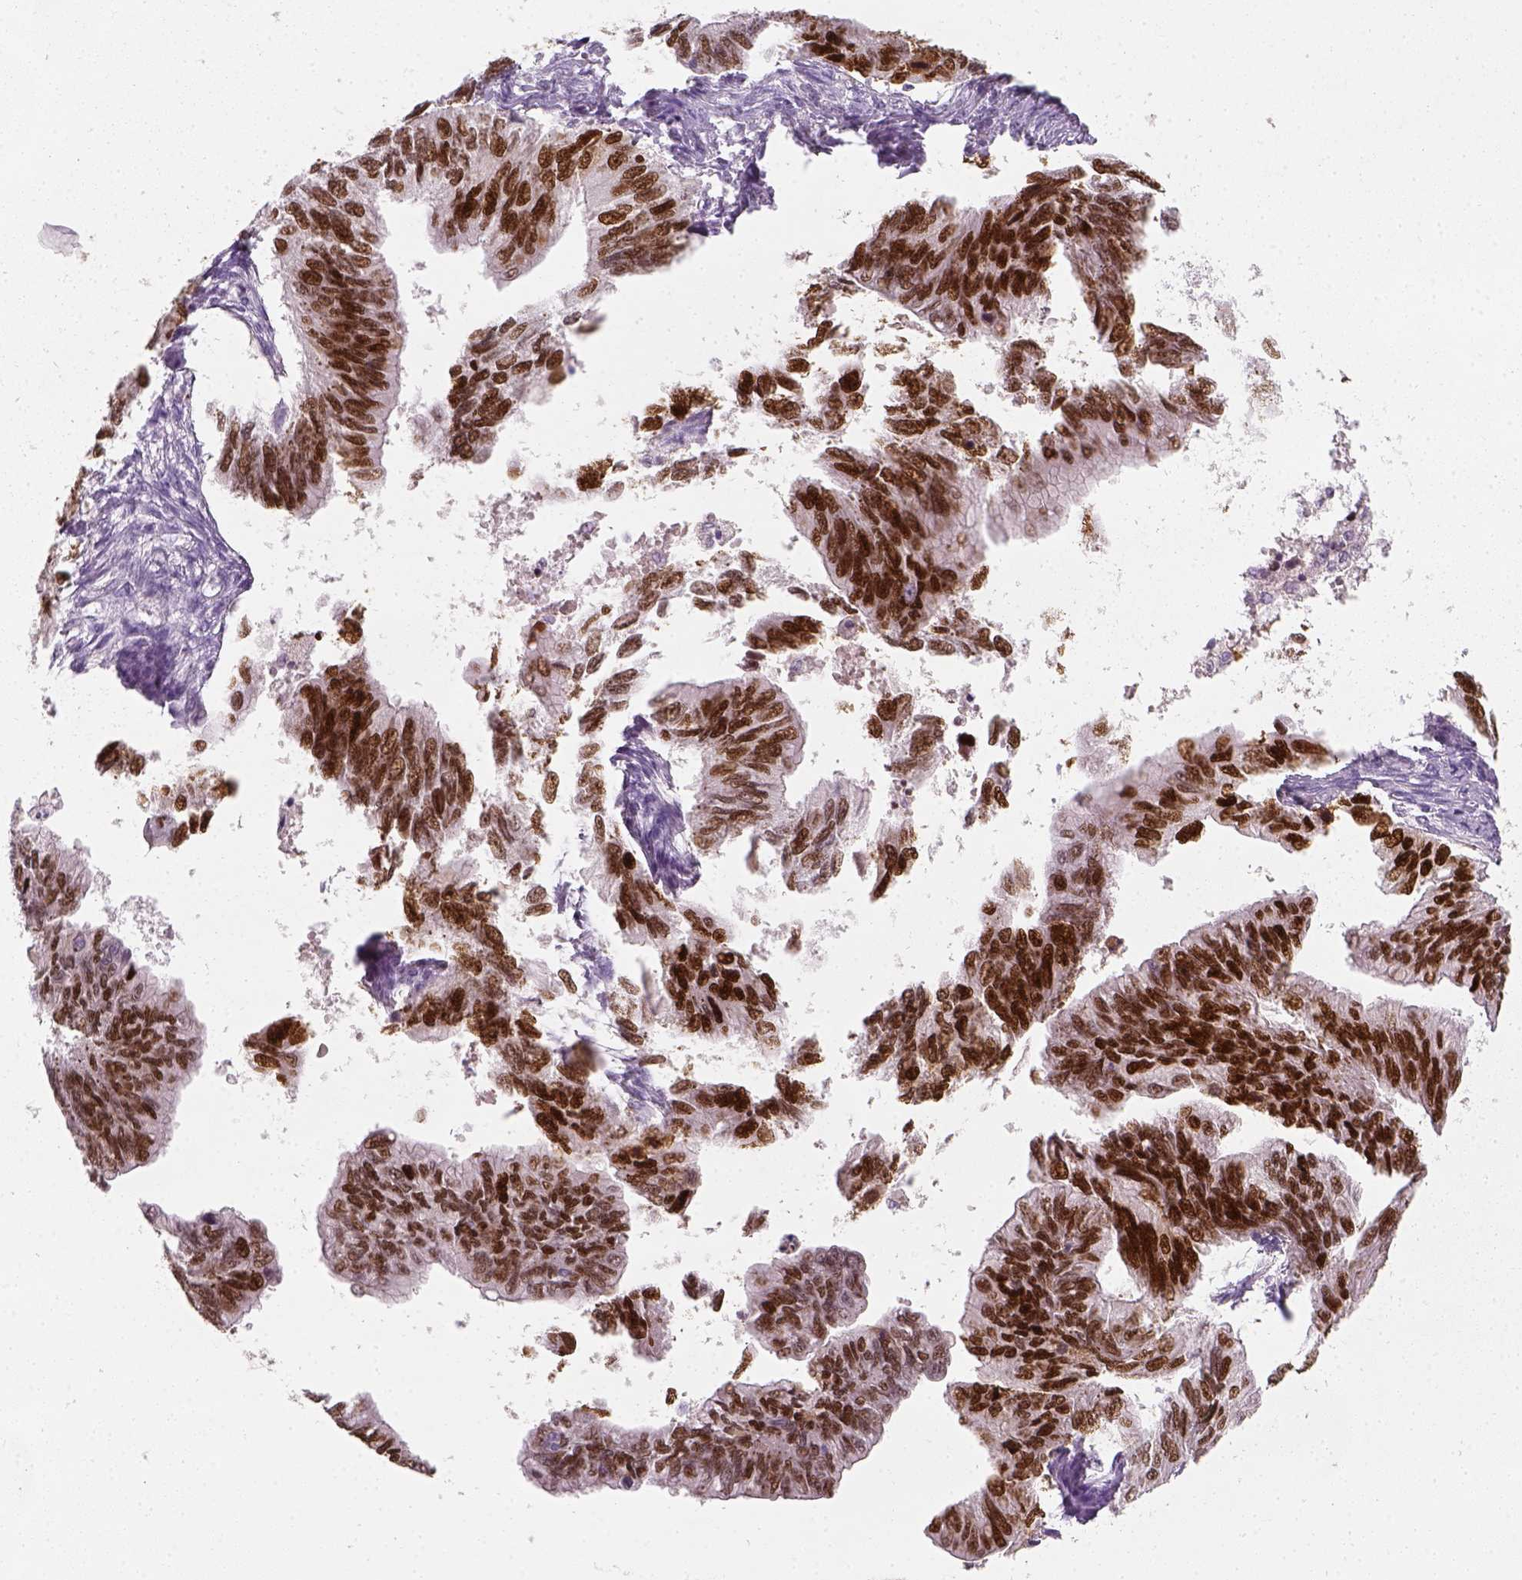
{"staining": {"intensity": "strong", "quantity": ">75%", "location": "nuclear"}, "tissue": "ovarian cancer", "cell_type": "Tumor cells", "image_type": "cancer", "snomed": [{"axis": "morphology", "description": "Cystadenocarcinoma, mucinous, NOS"}, {"axis": "topography", "description": "Ovary"}], "caption": "Strong nuclear protein positivity is present in about >75% of tumor cells in ovarian cancer (mucinous cystadenocarcinoma).", "gene": "TP53", "patient": {"sex": "female", "age": 76}}